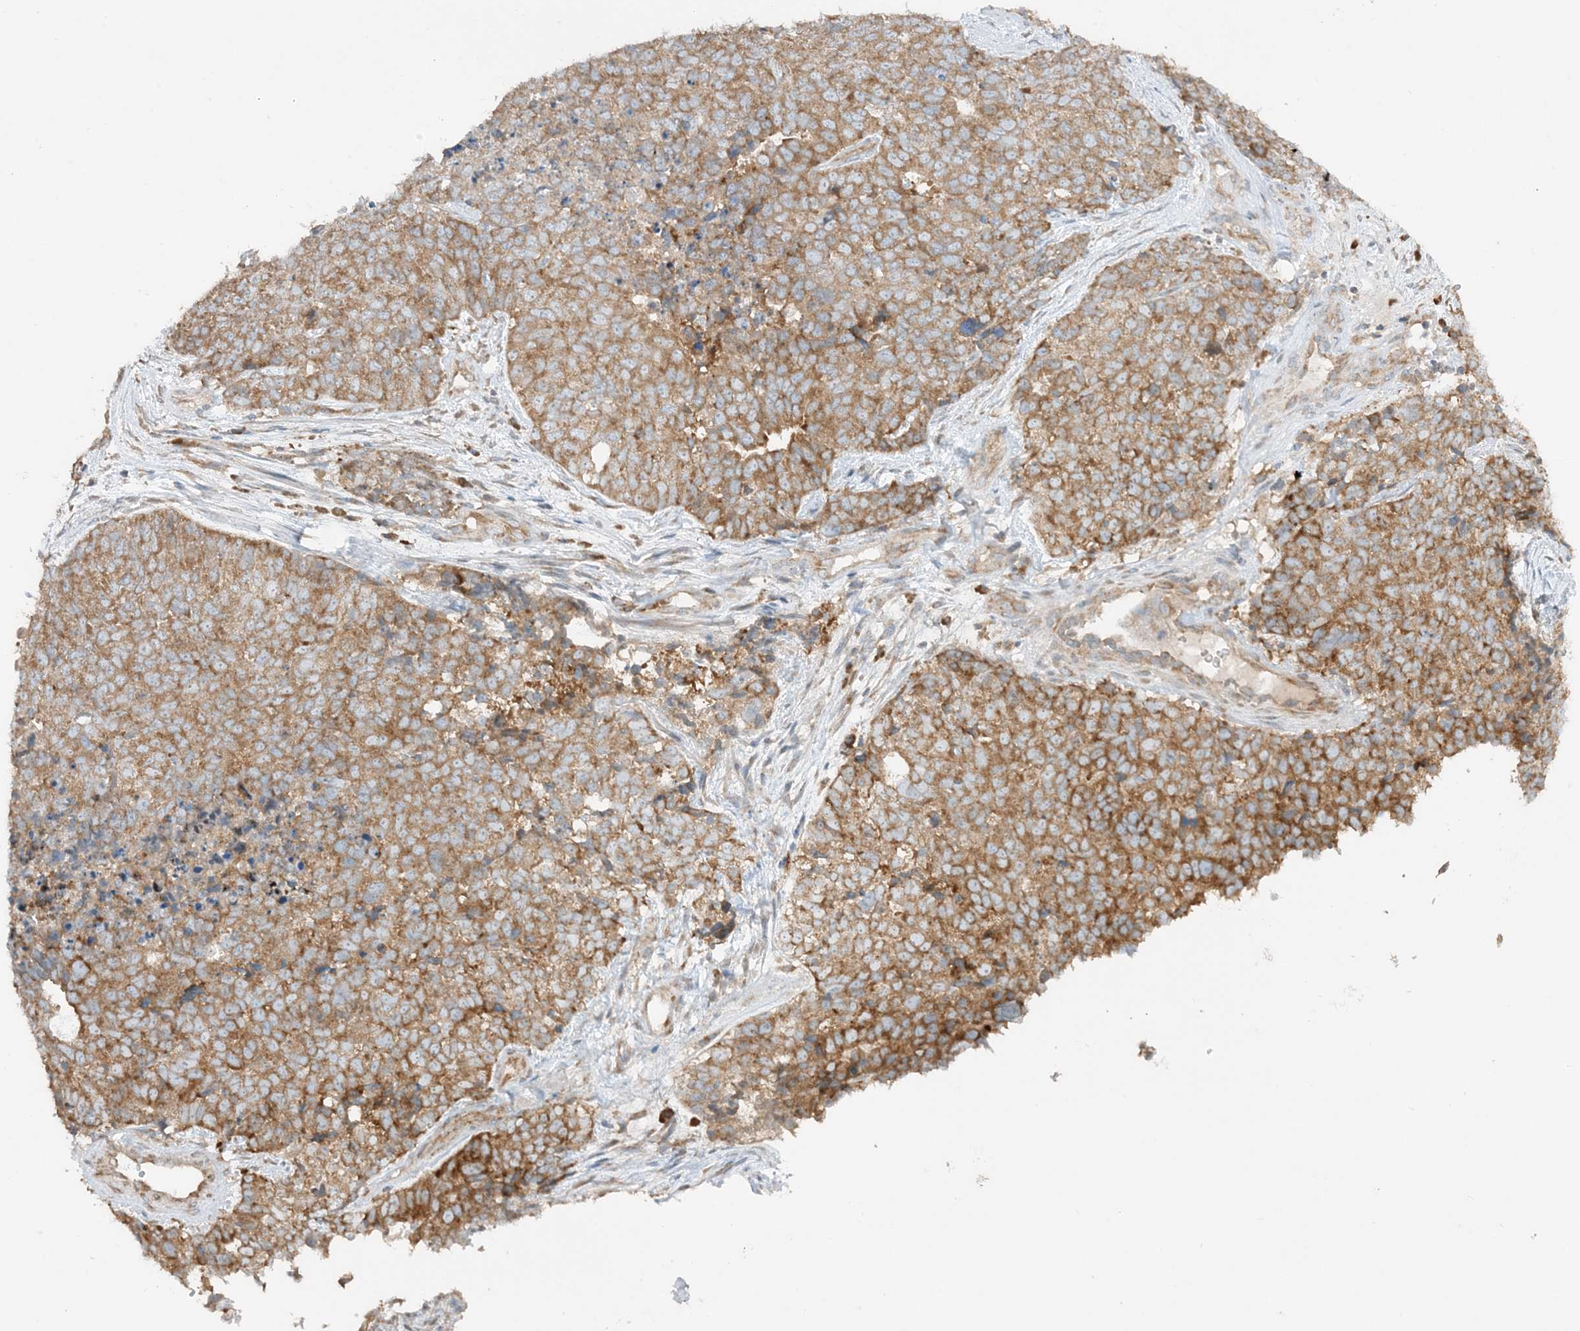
{"staining": {"intensity": "moderate", "quantity": ">75%", "location": "cytoplasmic/membranous"}, "tissue": "cervical cancer", "cell_type": "Tumor cells", "image_type": "cancer", "snomed": [{"axis": "morphology", "description": "Squamous cell carcinoma, NOS"}, {"axis": "topography", "description": "Cervix"}], "caption": "Brown immunohistochemical staining in cervical squamous cell carcinoma exhibits moderate cytoplasmic/membranous positivity in approximately >75% of tumor cells.", "gene": "RPP40", "patient": {"sex": "female", "age": 63}}